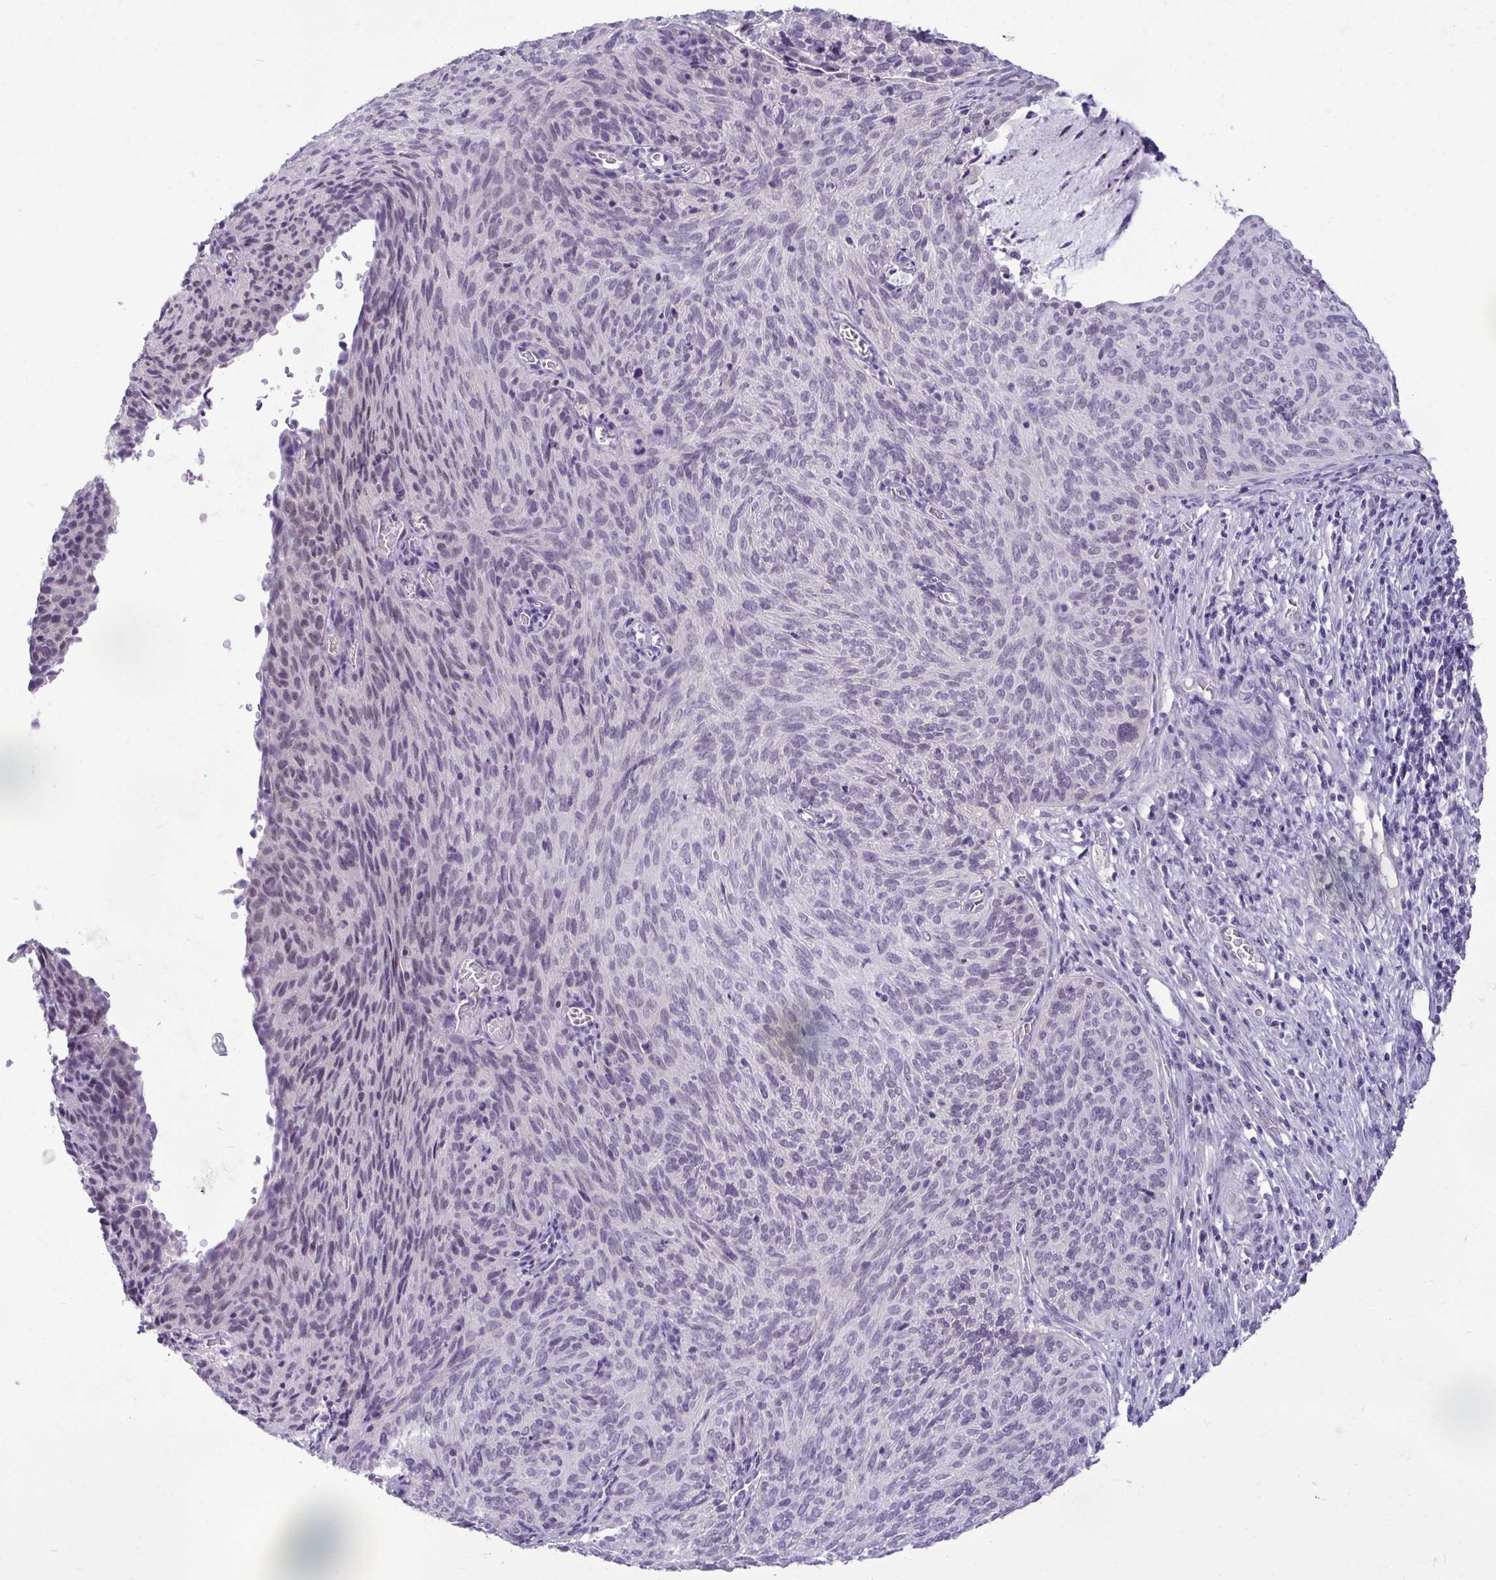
{"staining": {"intensity": "negative", "quantity": "none", "location": "none"}, "tissue": "cervical cancer", "cell_type": "Tumor cells", "image_type": "cancer", "snomed": [{"axis": "morphology", "description": "Squamous cell carcinoma, NOS"}, {"axis": "topography", "description": "Cervix"}], "caption": "IHC histopathology image of neoplastic tissue: human squamous cell carcinoma (cervical) stained with DAB (3,3'-diaminobenzidine) exhibits no significant protein positivity in tumor cells.", "gene": "SLC30A3", "patient": {"sex": "female", "age": 49}}